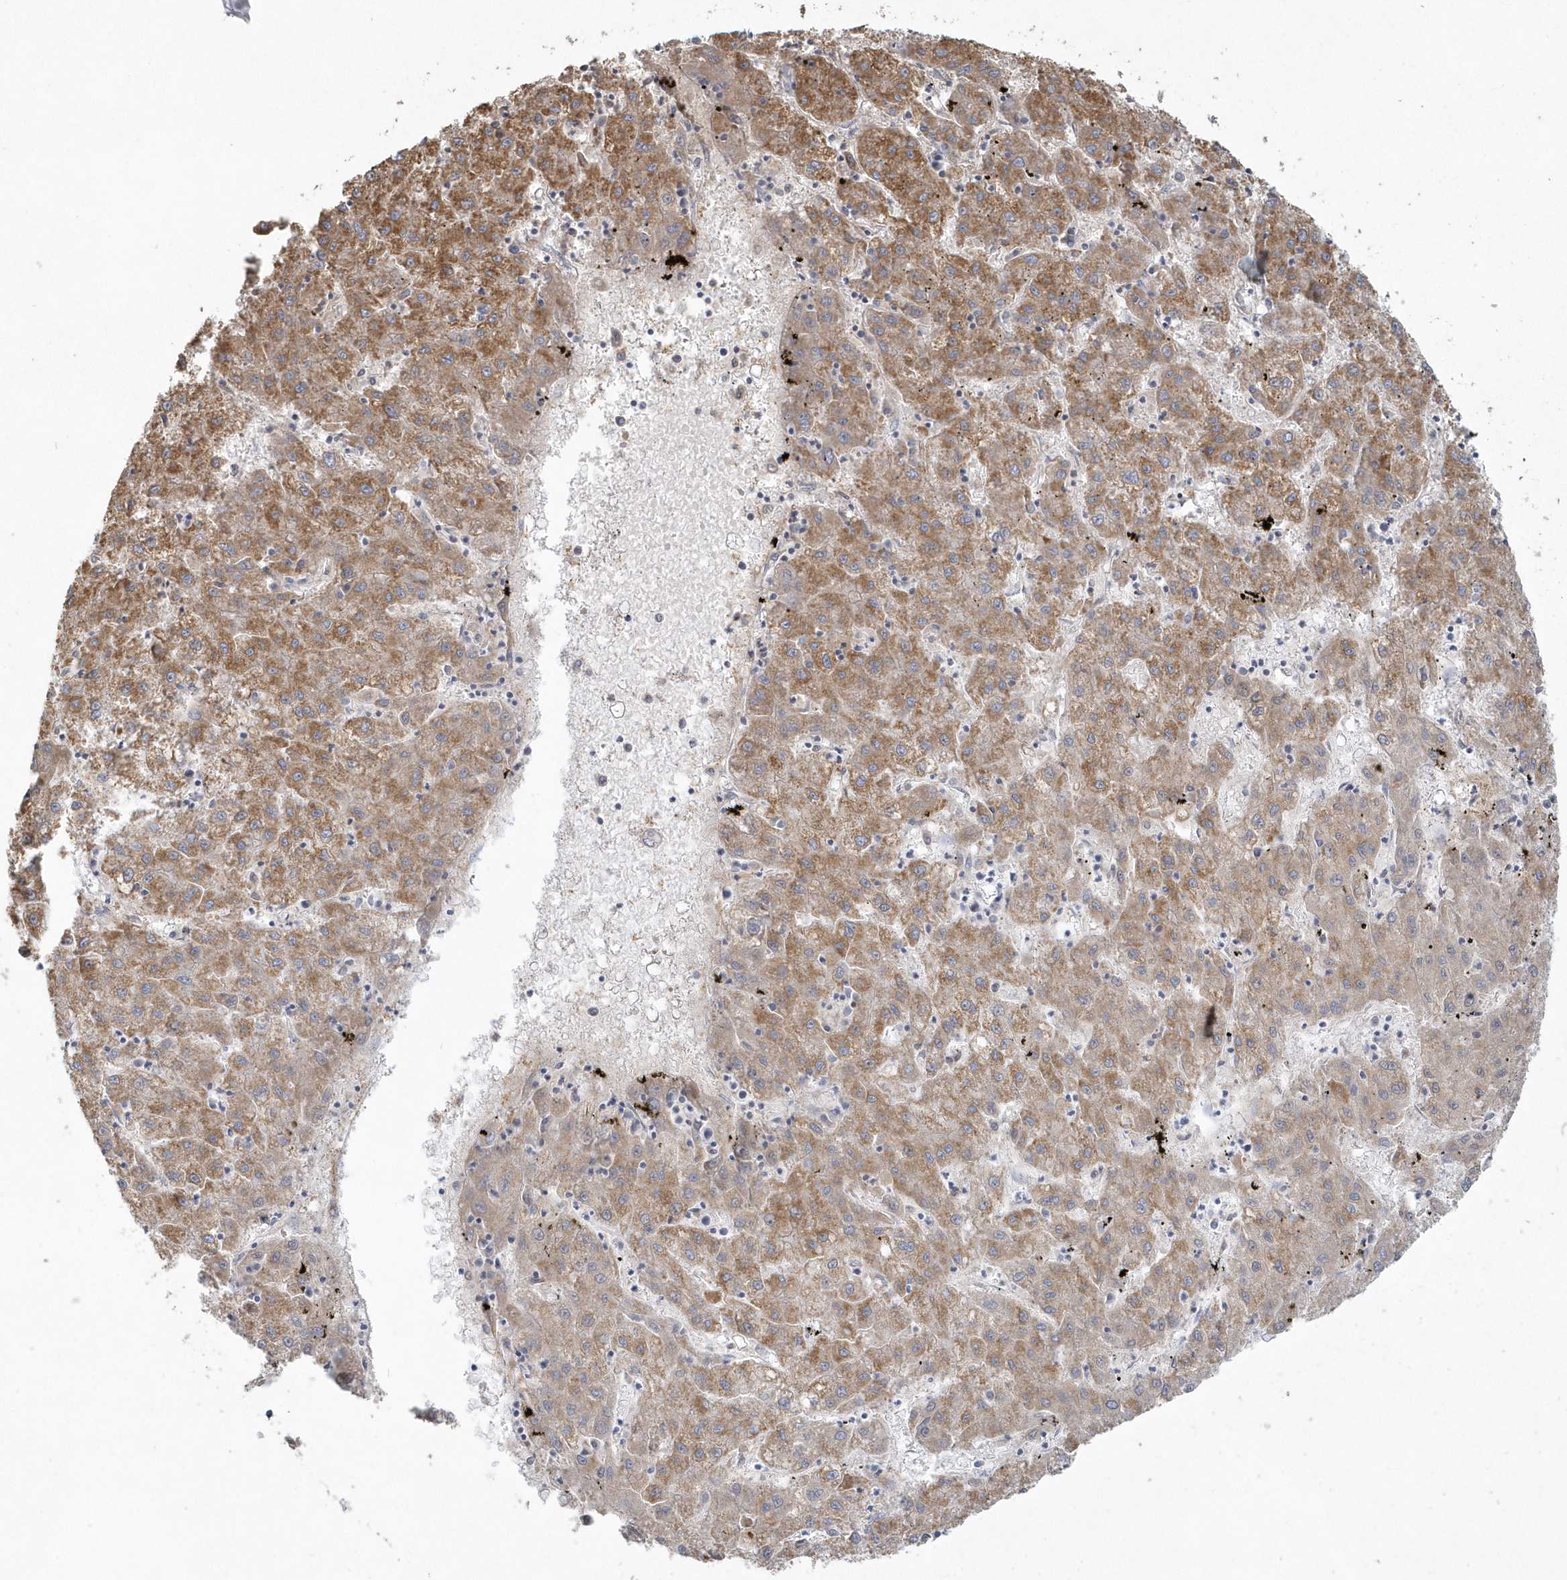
{"staining": {"intensity": "moderate", "quantity": "25%-75%", "location": "cytoplasmic/membranous"}, "tissue": "liver cancer", "cell_type": "Tumor cells", "image_type": "cancer", "snomed": [{"axis": "morphology", "description": "Carcinoma, Hepatocellular, NOS"}, {"axis": "topography", "description": "Liver"}], "caption": "IHC histopathology image of human liver hepatocellular carcinoma stained for a protein (brown), which shows medium levels of moderate cytoplasmic/membranous expression in about 25%-75% of tumor cells.", "gene": "BLTP3A", "patient": {"sex": "male", "age": 72}}